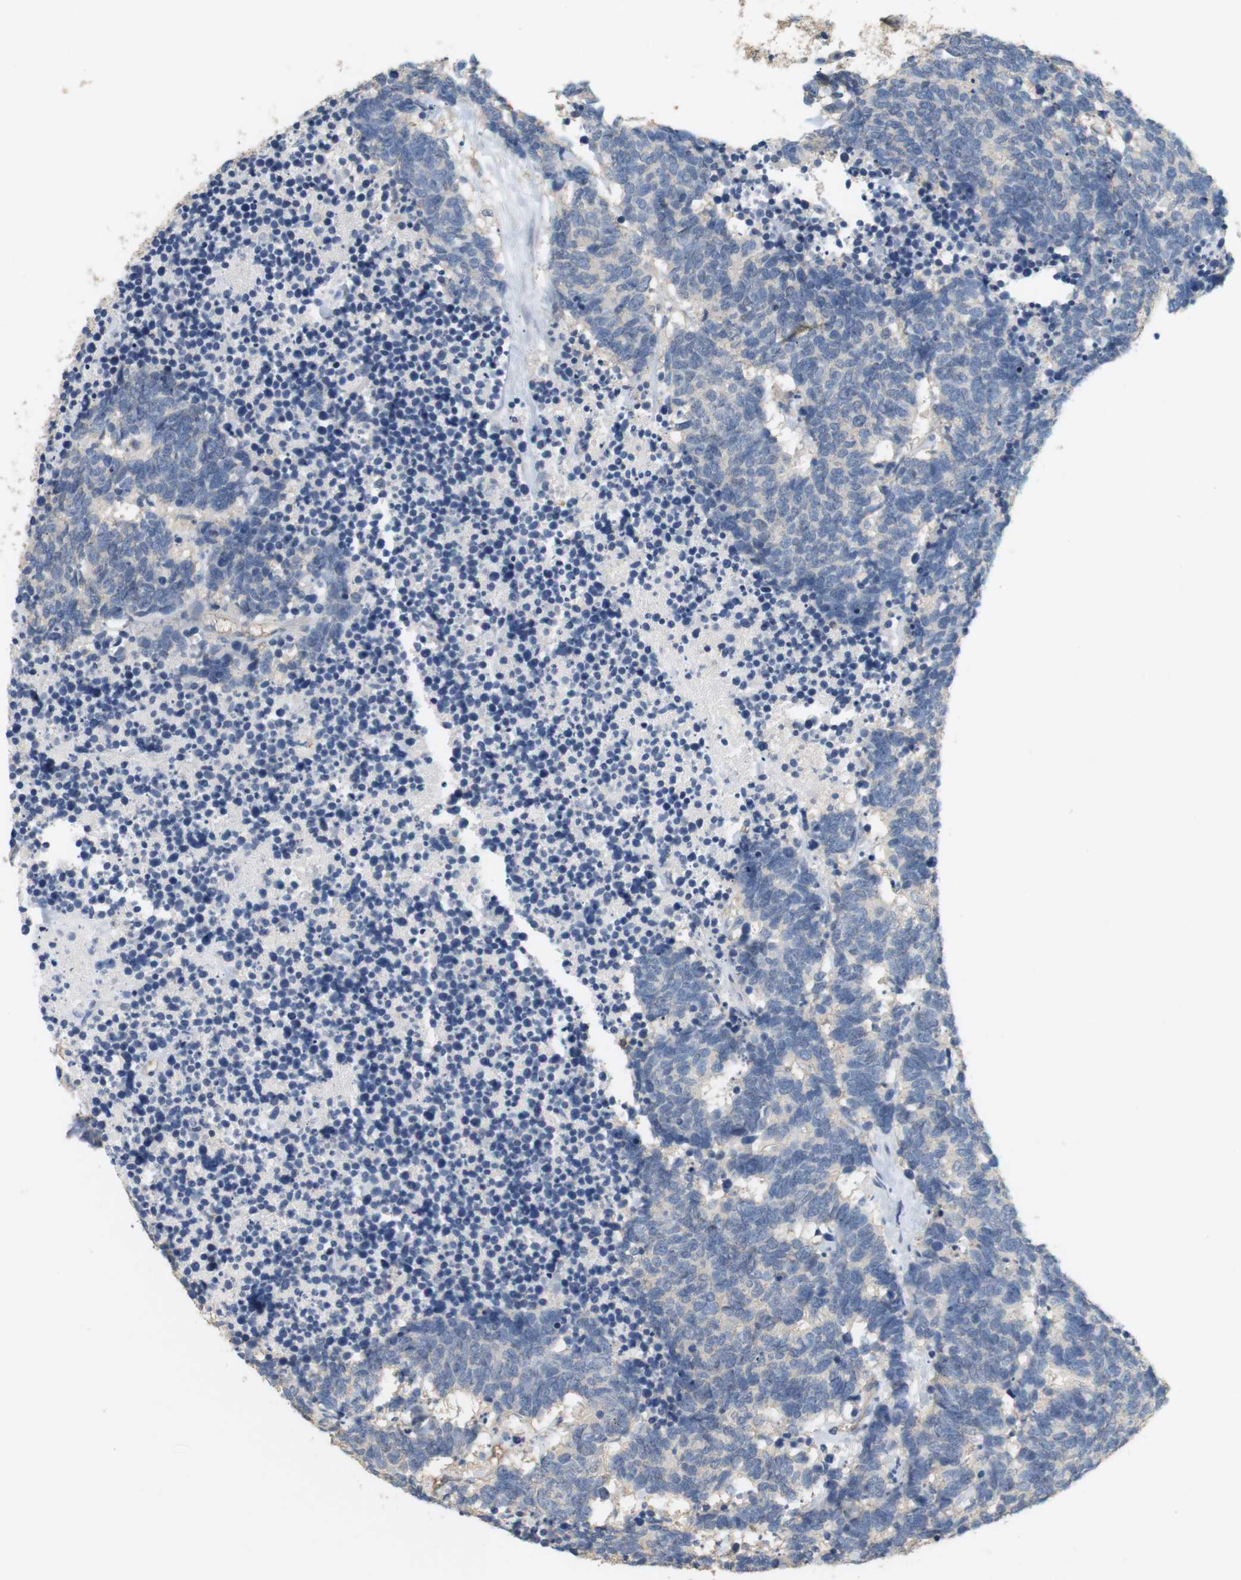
{"staining": {"intensity": "negative", "quantity": "none", "location": "none"}, "tissue": "carcinoid", "cell_type": "Tumor cells", "image_type": "cancer", "snomed": [{"axis": "morphology", "description": "Carcinoma, NOS"}, {"axis": "morphology", "description": "Carcinoid, malignant, NOS"}, {"axis": "topography", "description": "Urinary bladder"}], "caption": "There is no significant expression in tumor cells of malignant carcinoid.", "gene": "OSR1", "patient": {"sex": "male", "age": 57}}